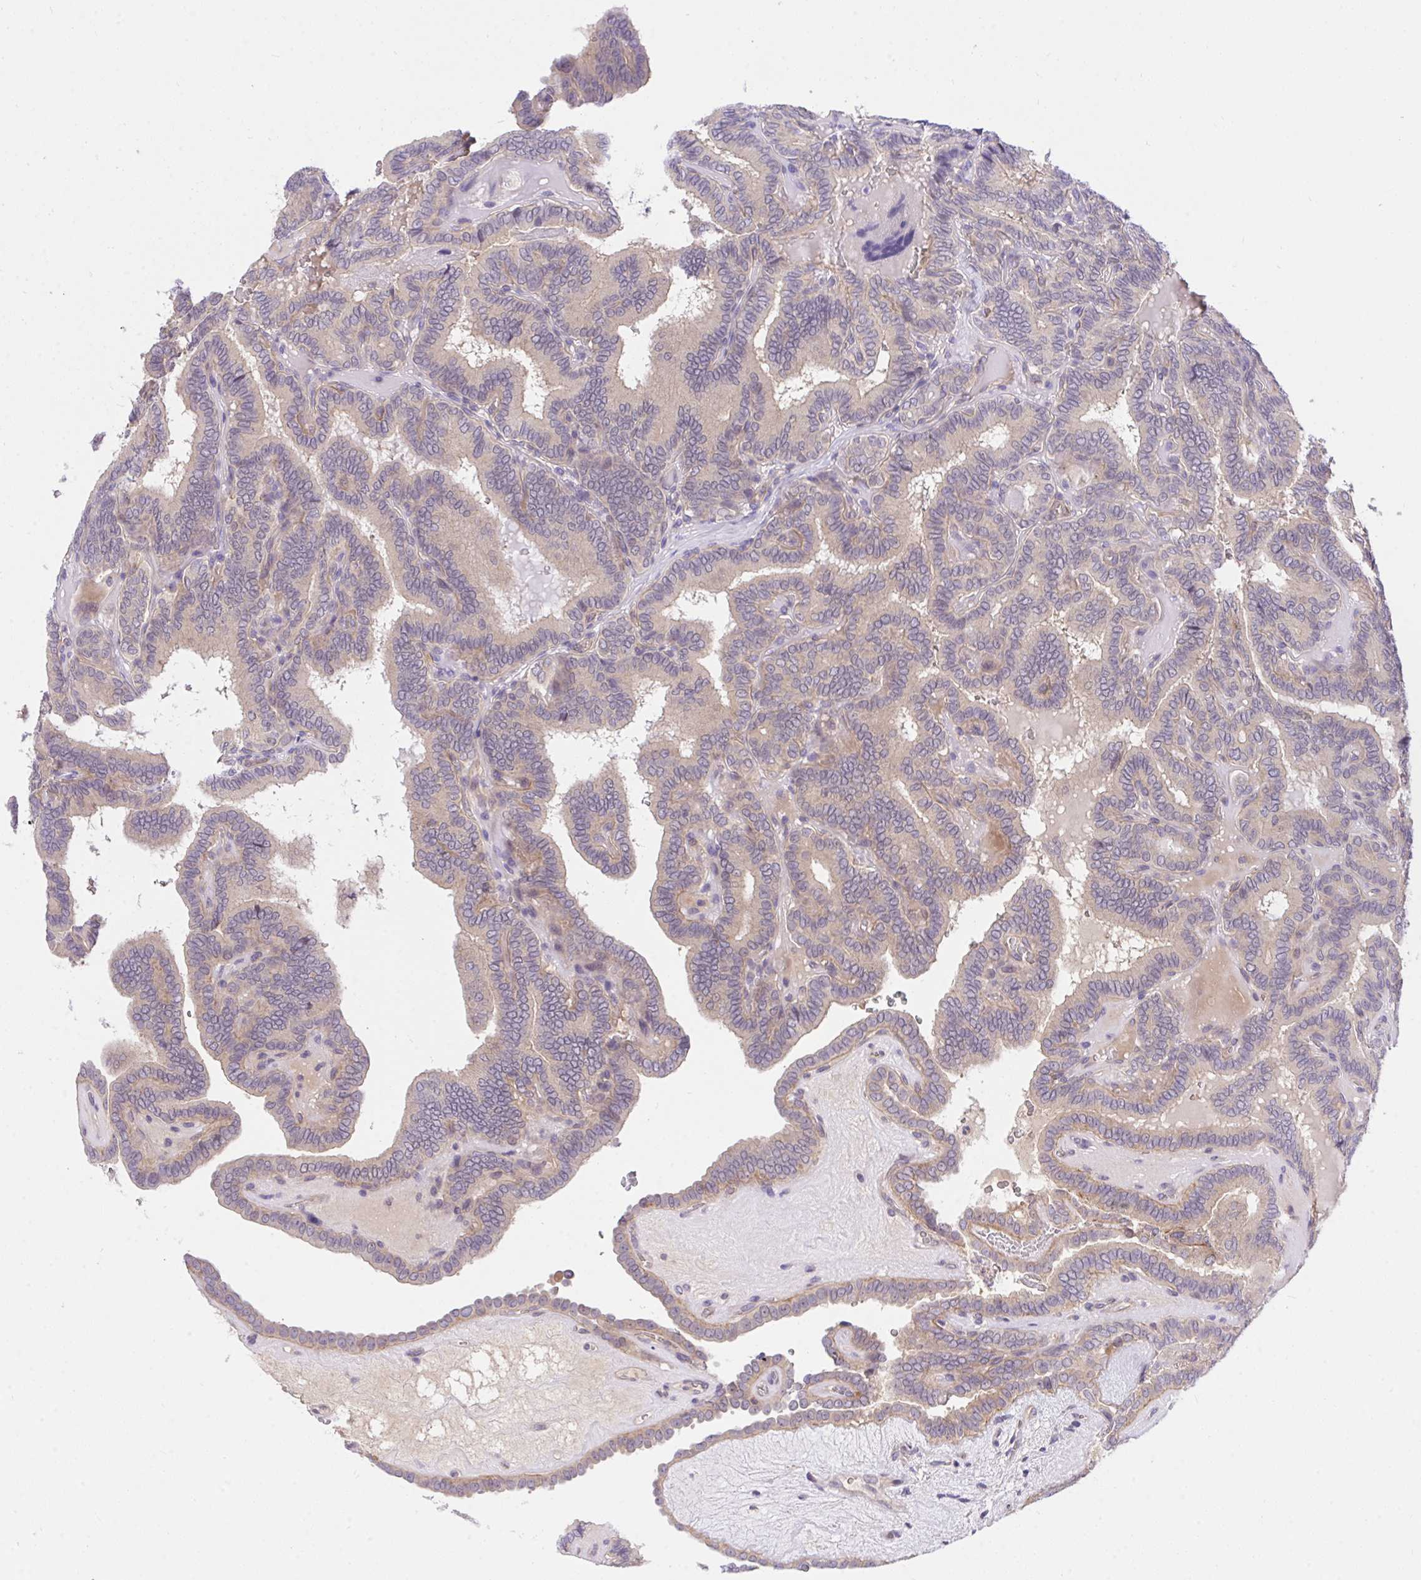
{"staining": {"intensity": "moderate", "quantity": "<25%", "location": "cytoplasmic/membranous"}, "tissue": "thyroid cancer", "cell_type": "Tumor cells", "image_type": "cancer", "snomed": [{"axis": "morphology", "description": "Papillary adenocarcinoma, NOS"}, {"axis": "topography", "description": "Thyroid gland"}], "caption": "High-magnification brightfield microscopy of thyroid cancer (papillary adenocarcinoma) stained with DAB (brown) and counterstained with hematoxylin (blue). tumor cells exhibit moderate cytoplasmic/membranous positivity is present in about<25% of cells. (DAB (3,3'-diaminobenzidine) IHC with brightfield microscopy, high magnification).", "gene": "TLN2", "patient": {"sex": "female", "age": 21}}